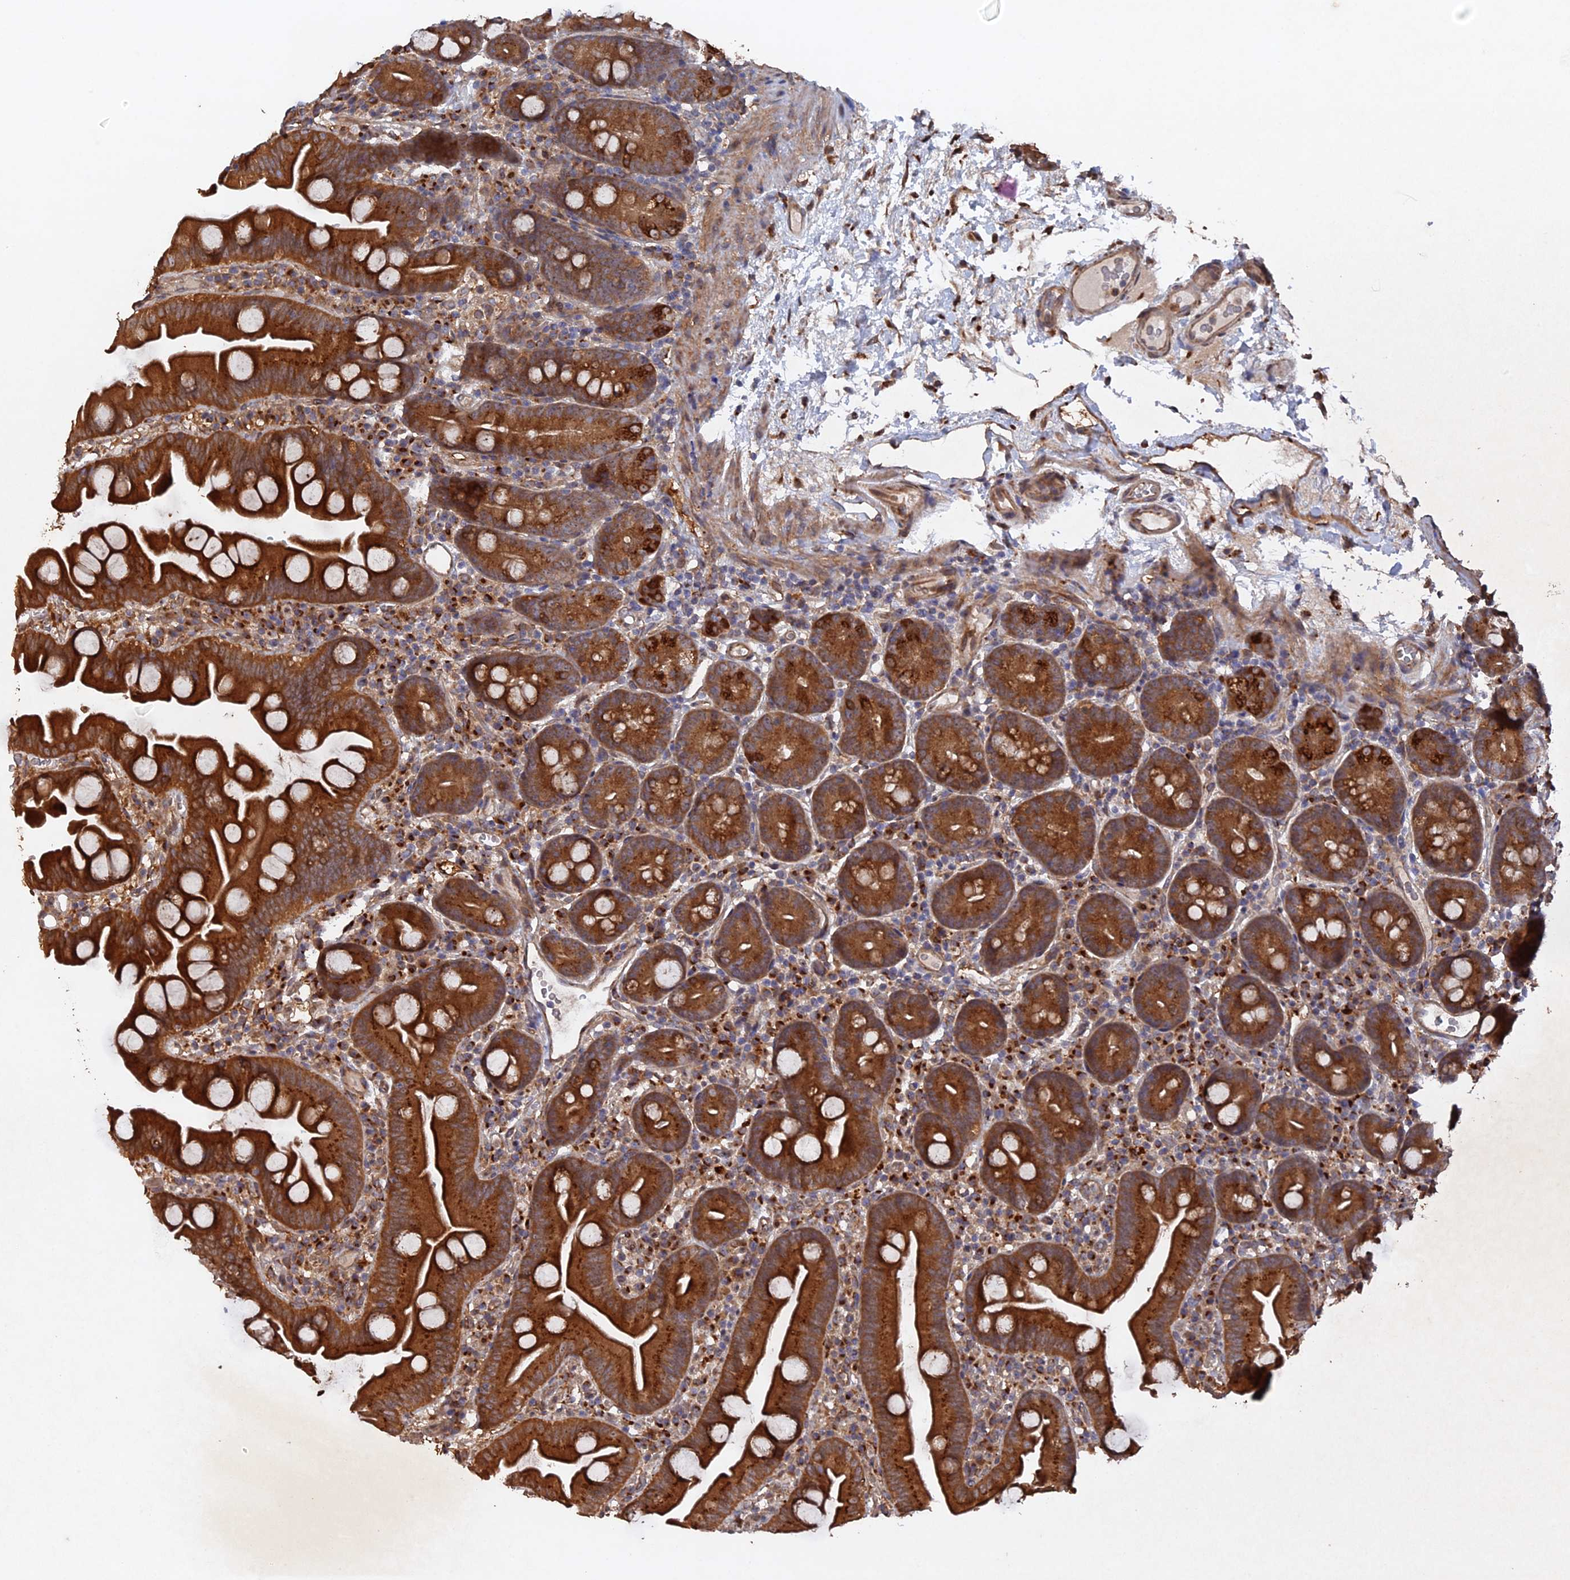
{"staining": {"intensity": "strong", "quantity": ">75%", "location": "cytoplasmic/membranous"}, "tissue": "small intestine", "cell_type": "Glandular cells", "image_type": "normal", "snomed": [{"axis": "morphology", "description": "Normal tissue, NOS"}, {"axis": "topography", "description": "Small intestine"}], "caption": "About >75% of glandular cells in benign small intestine exhibit strong cytoplasmic/membranous protein positivity as visualized by brown immunohistochemical staining.", "gene": "VPS37C", "patient": {"sex": "female", "age": 68}}